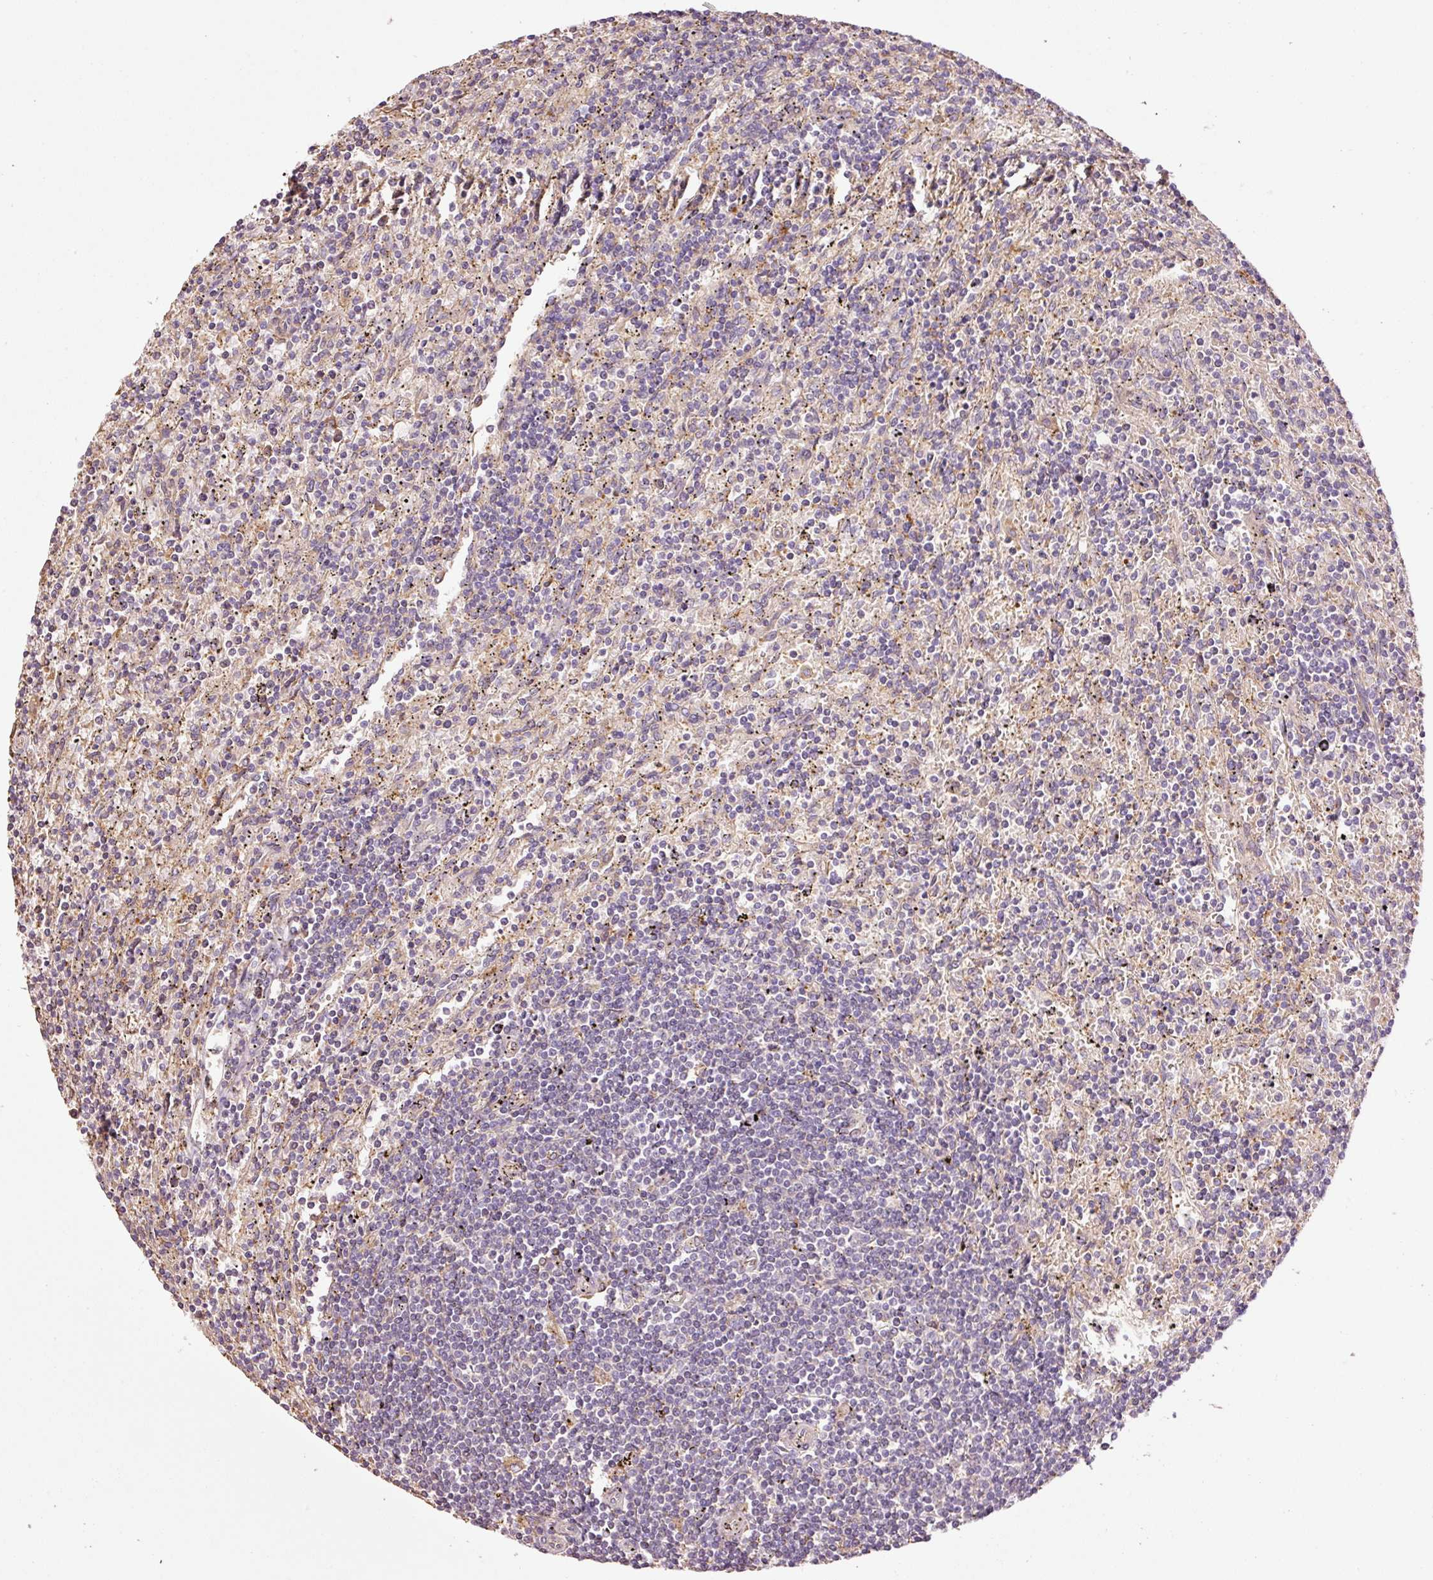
{"staining": {"intensity": "negative", "quantity": "none", "location": "none"}, "tissue": "lymphoma", "cell_type": "Tumor cells", "image_type": "cancer", "snomed": [{"axis": "morphology", "description": "Malignant lymphoma, non-Hodgkin's type, Low grade"}, {"axis": "topography", "description": "Spleen"}], "caption": "The micrograph demonstrates no significant positivity in tumor cells of lymphoma.", "gene": "NID2", "patient": {"sex": "male", "age": 76}}